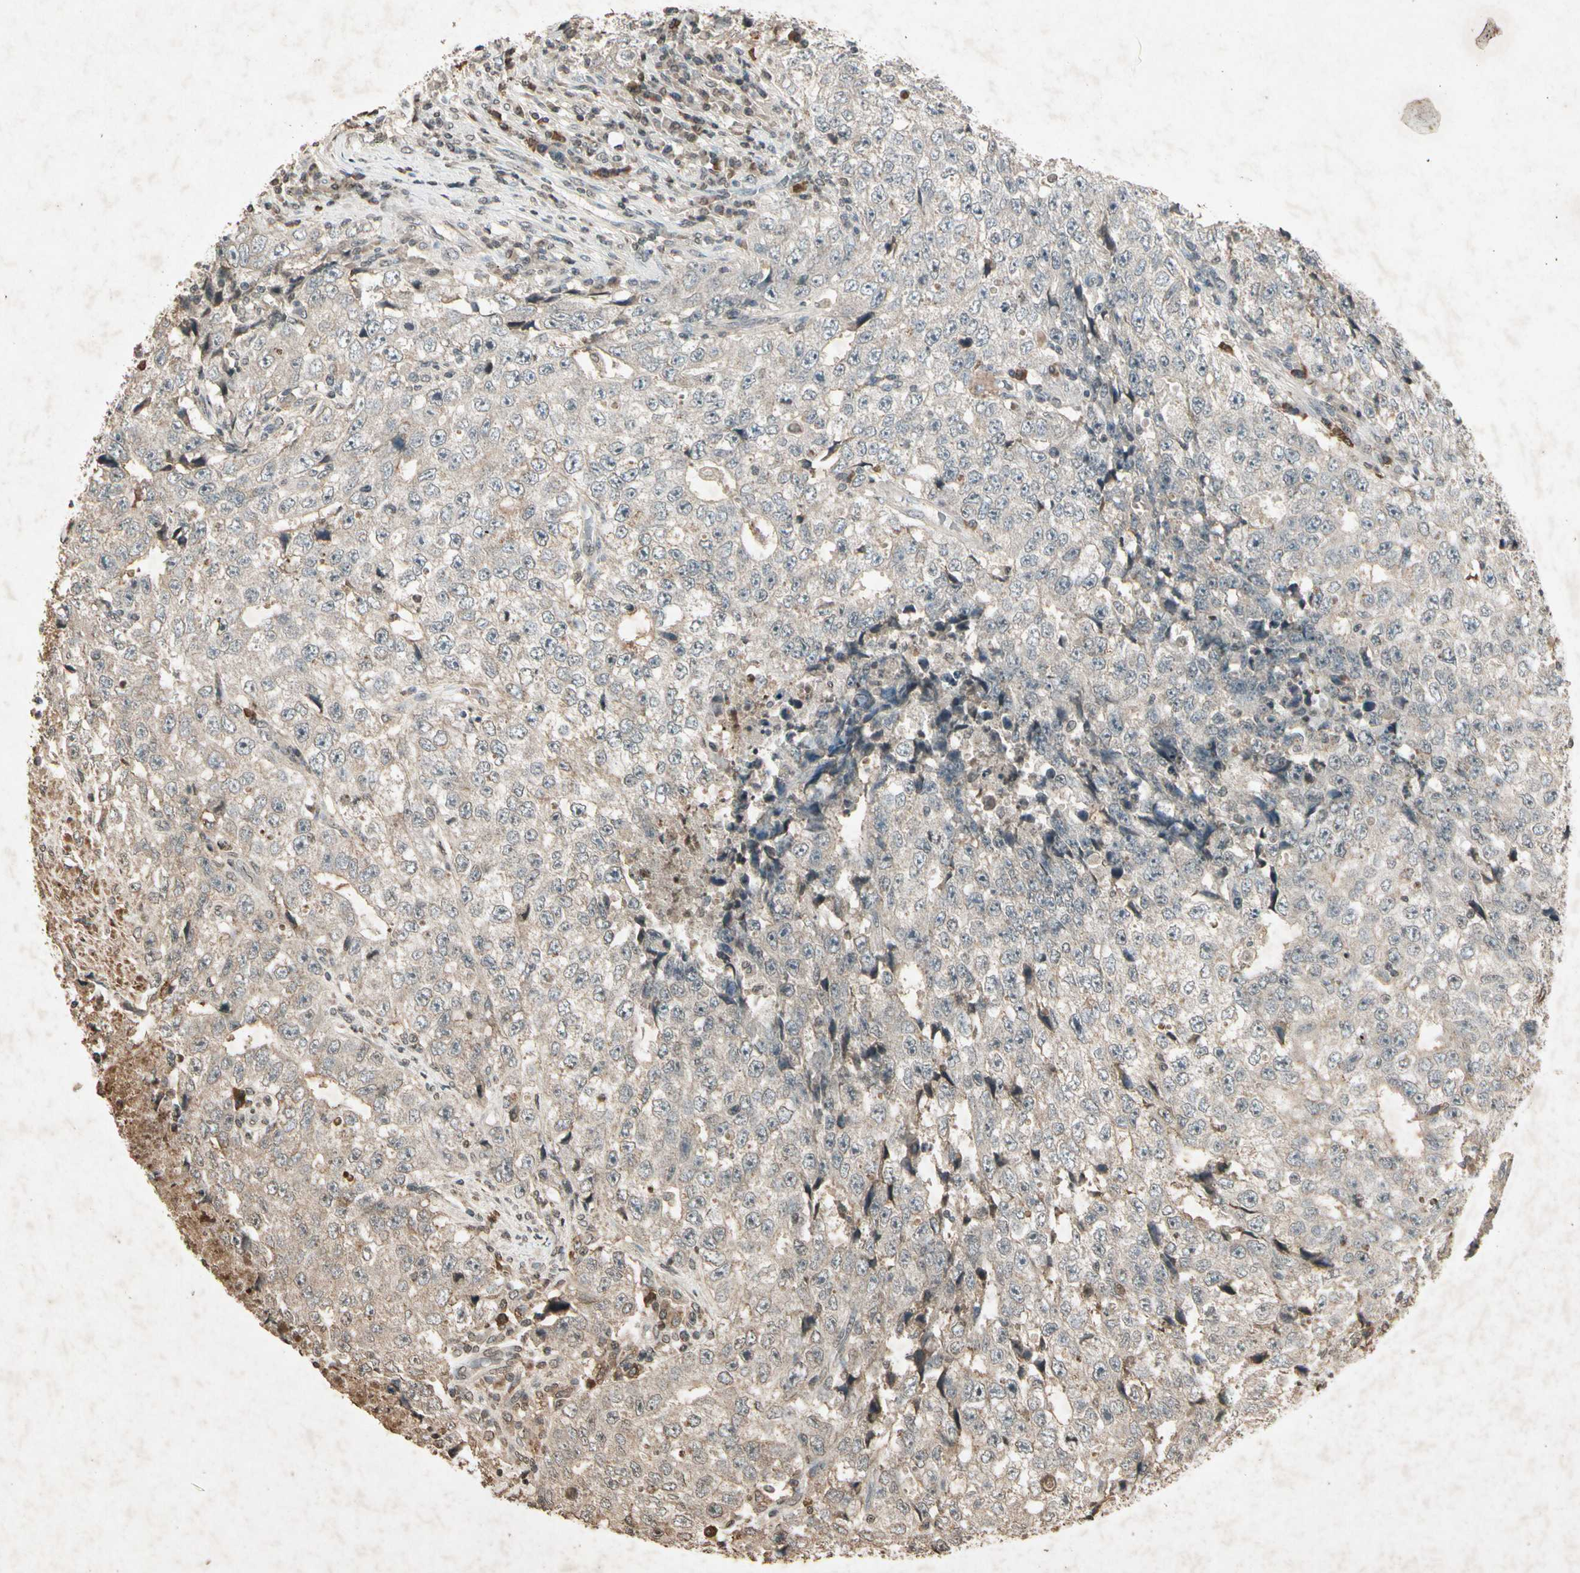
{"staining": {"intensity": "weak", "quantity": "25%-75%", "location": "cytoplasmic/membranous"}, "tissue": "testis cancer", "cell_type": "Tumor cells", "image_type": "cancer", "snomed": [{"axis": "morphology", "description": "Necrosis, NOS"}, {"axis": "morphology", "description": "Carcinoma, Embryonal, NOS"}, {"axis": "topography", "description": "Testis"}], "caption": "Human testis cancer (embryonal carcinoma) stained with a brown dye reveals weak cytoplasmic/membranous positive expression in about 25%-75% of tumor cells.", "gene": "GC", "patient": {"sex": "male", "age": 19}}